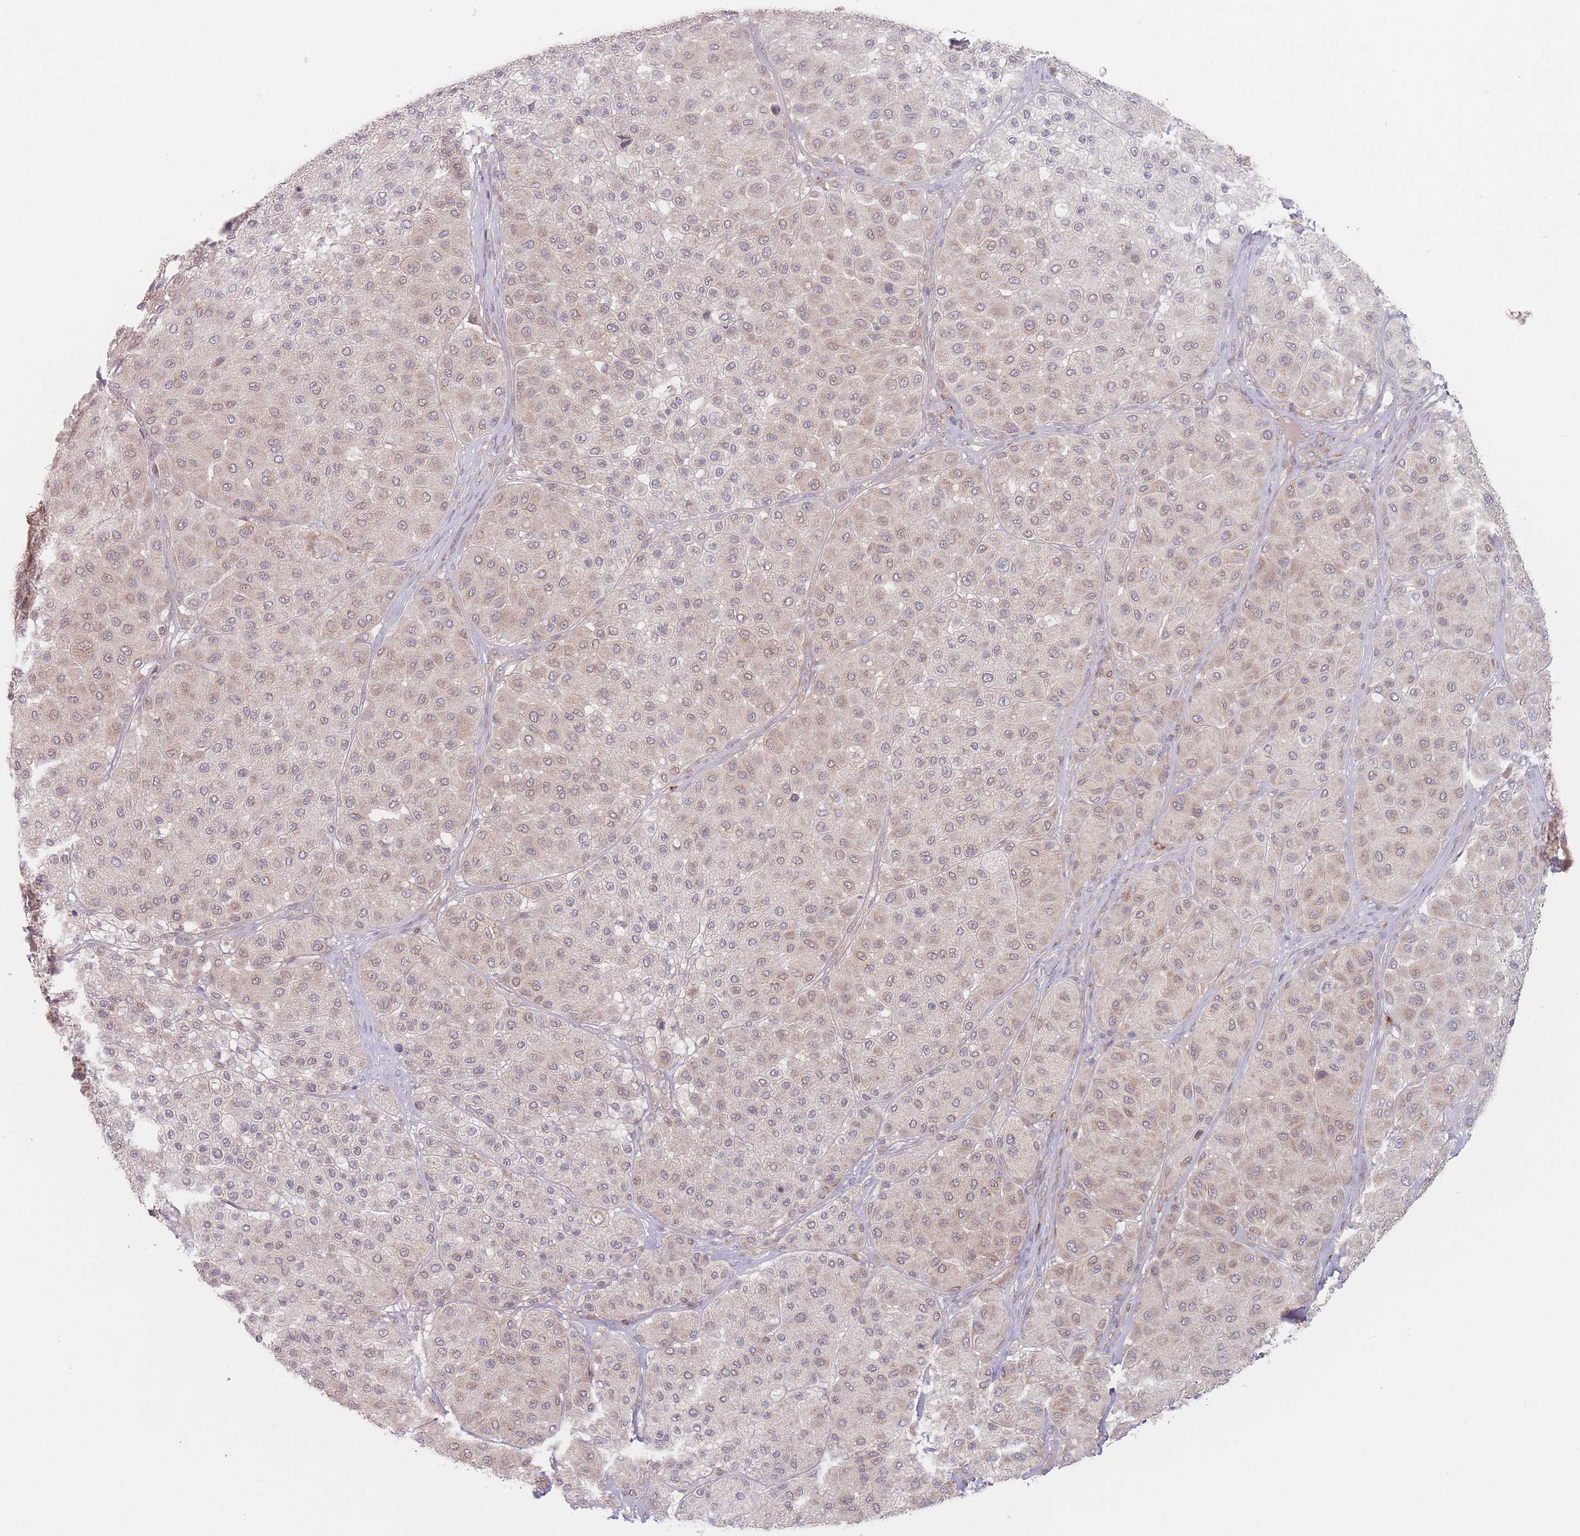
{"staining": {"intensity": "weak", "quantity": "<25%", "location": "nuclear"}, "tissue": "melanoma", "cell_type": "Tumor cells", "image_type": "cancer", "snomed": [{"axis": "morphology", "description": "Malignant melanoma, Metastatic site"}, {"axis": "topography", "description": "Smooth muscle"}], "caption": "IHC image of neoplastic tissue: human malignant melanoma (metastatic site) stained with DAB (3,3'-diaminobenzidine) demonstrates no significant protein staining in tumor cells.", "gene": "PPM1A", "patient": {"sex": "male", "age": 41}}